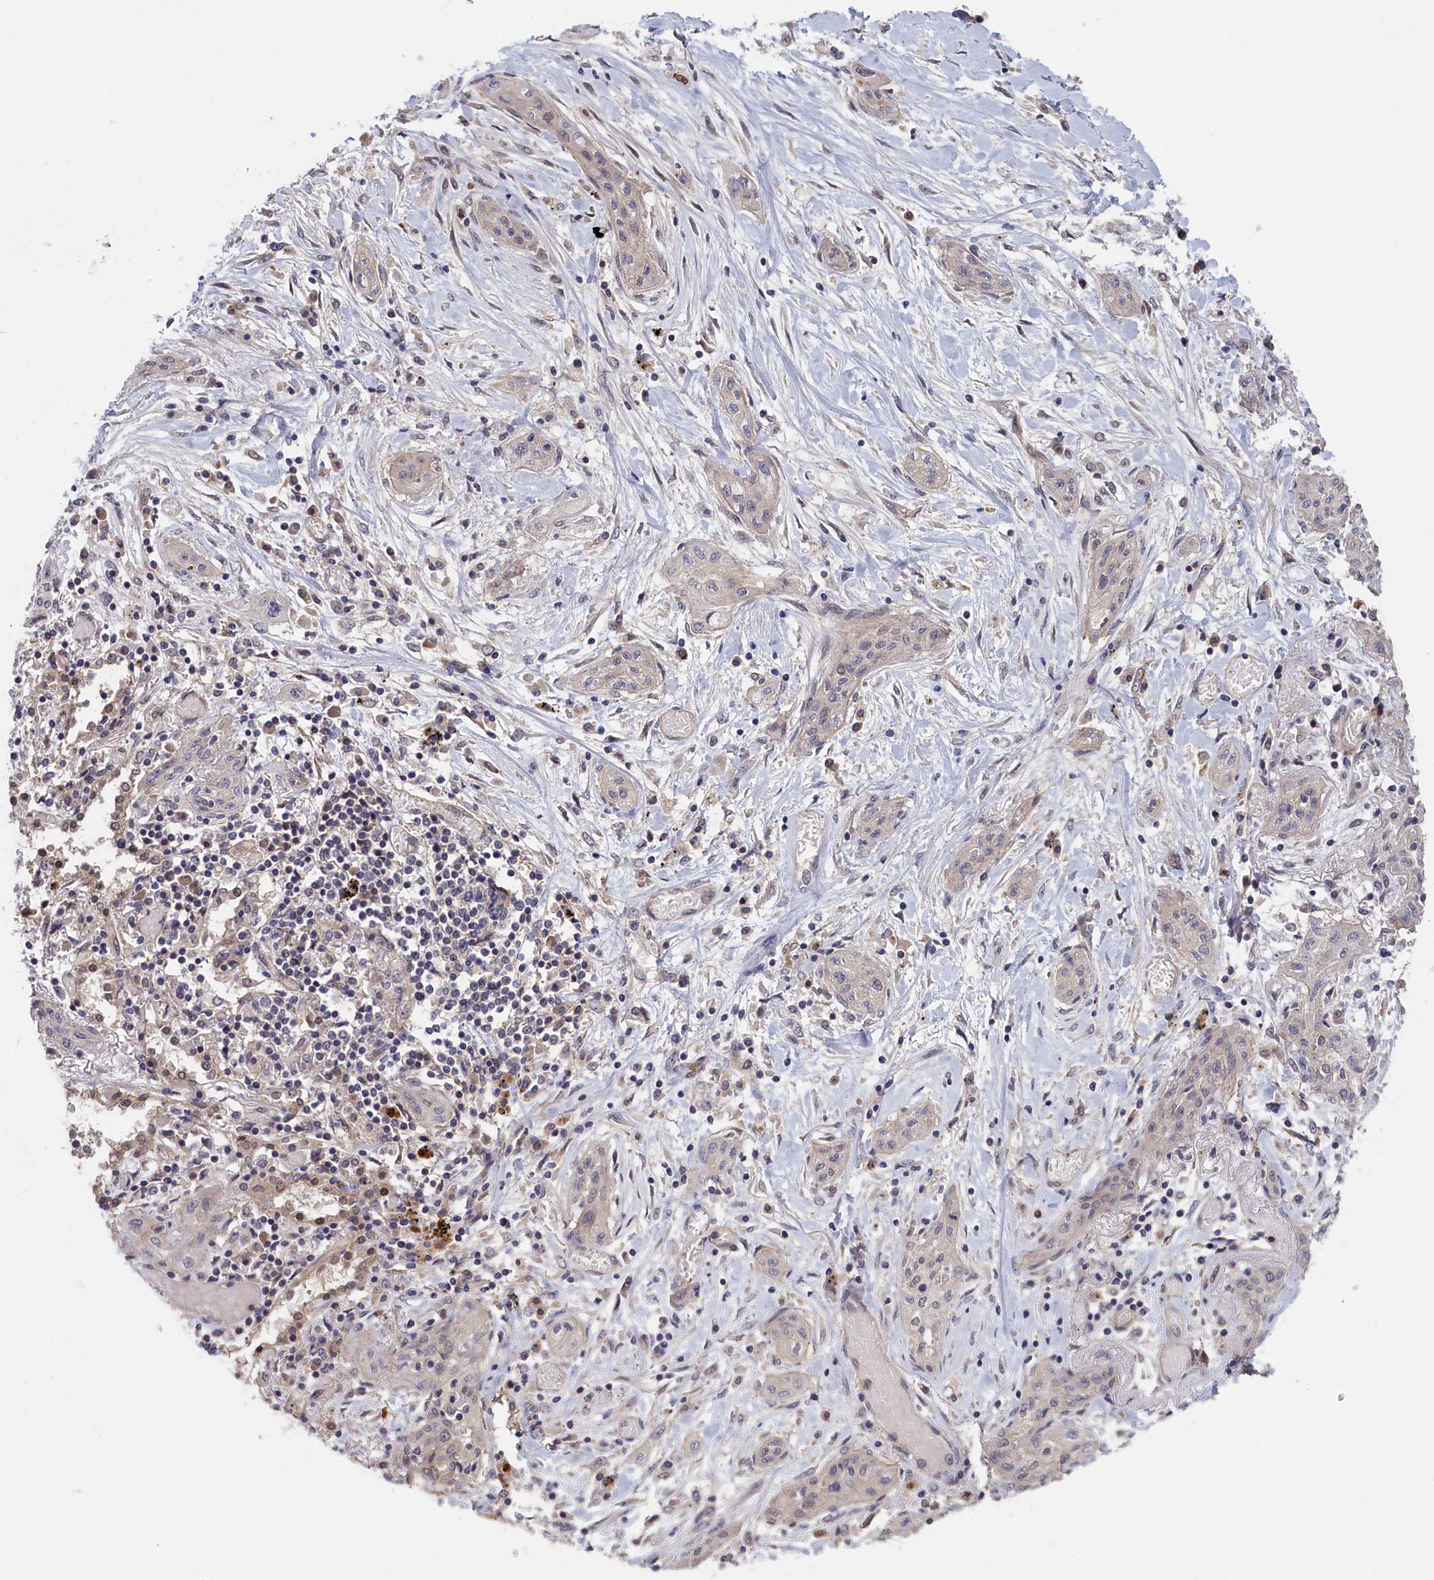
{"staining": {"intensity": "negative", "quantity": "none", "location": "none"}, "tissue": "lung cancer", "cell_type": "Tumor cells", "image_type": "cancer", "snomed": [{"axis": "morphology", "description": "Squamous cell carcinoma, NOS"}, {"axis": "topography", "description": "Lung"}], "caption": "This is a photomicrograph of immunohistochemistry staining of lung cancer, which shows no positivity in tumor cells.", "gene": "PLP2", "patient": {"sex": "female", "age": 47}}